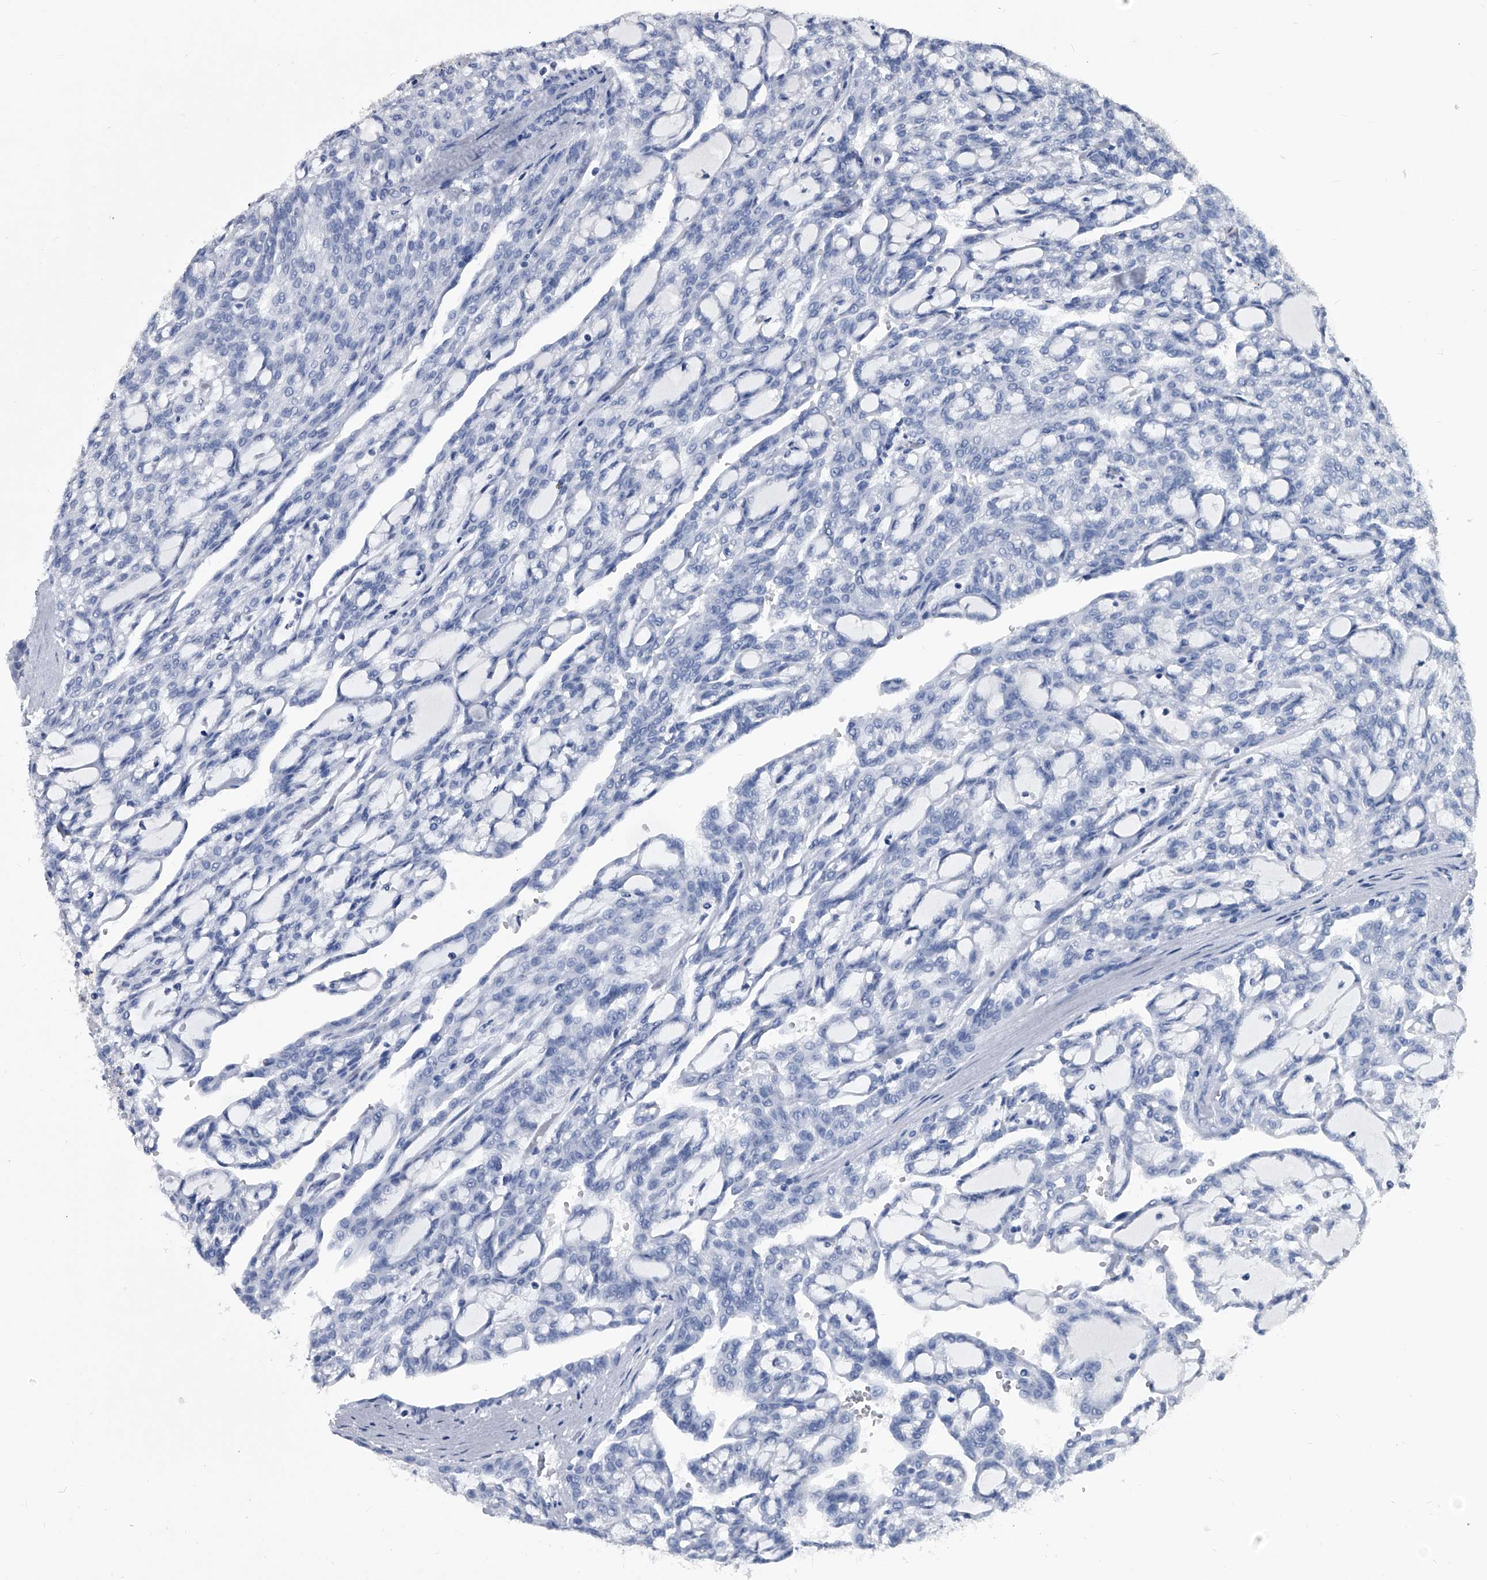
{"staining": {"intensity": "negative", "quantity": "none", "location": "none"}, "tissue": "renal cancer", "cell_type": "Tumor cells", "image_type": "cancer", "snomed": [{"axis": "morphology", "description": "Adenocarcinoma, NOS"}, {"axis": "topography", "description": "Kidney"}], "caption": "This is an IHC photomicrograph of human renal cancer (adenocarcinoma). There is no positivity in tumor cells.", "gene": "BCAS1", "patient": {"sex": "male", "age": 63}}